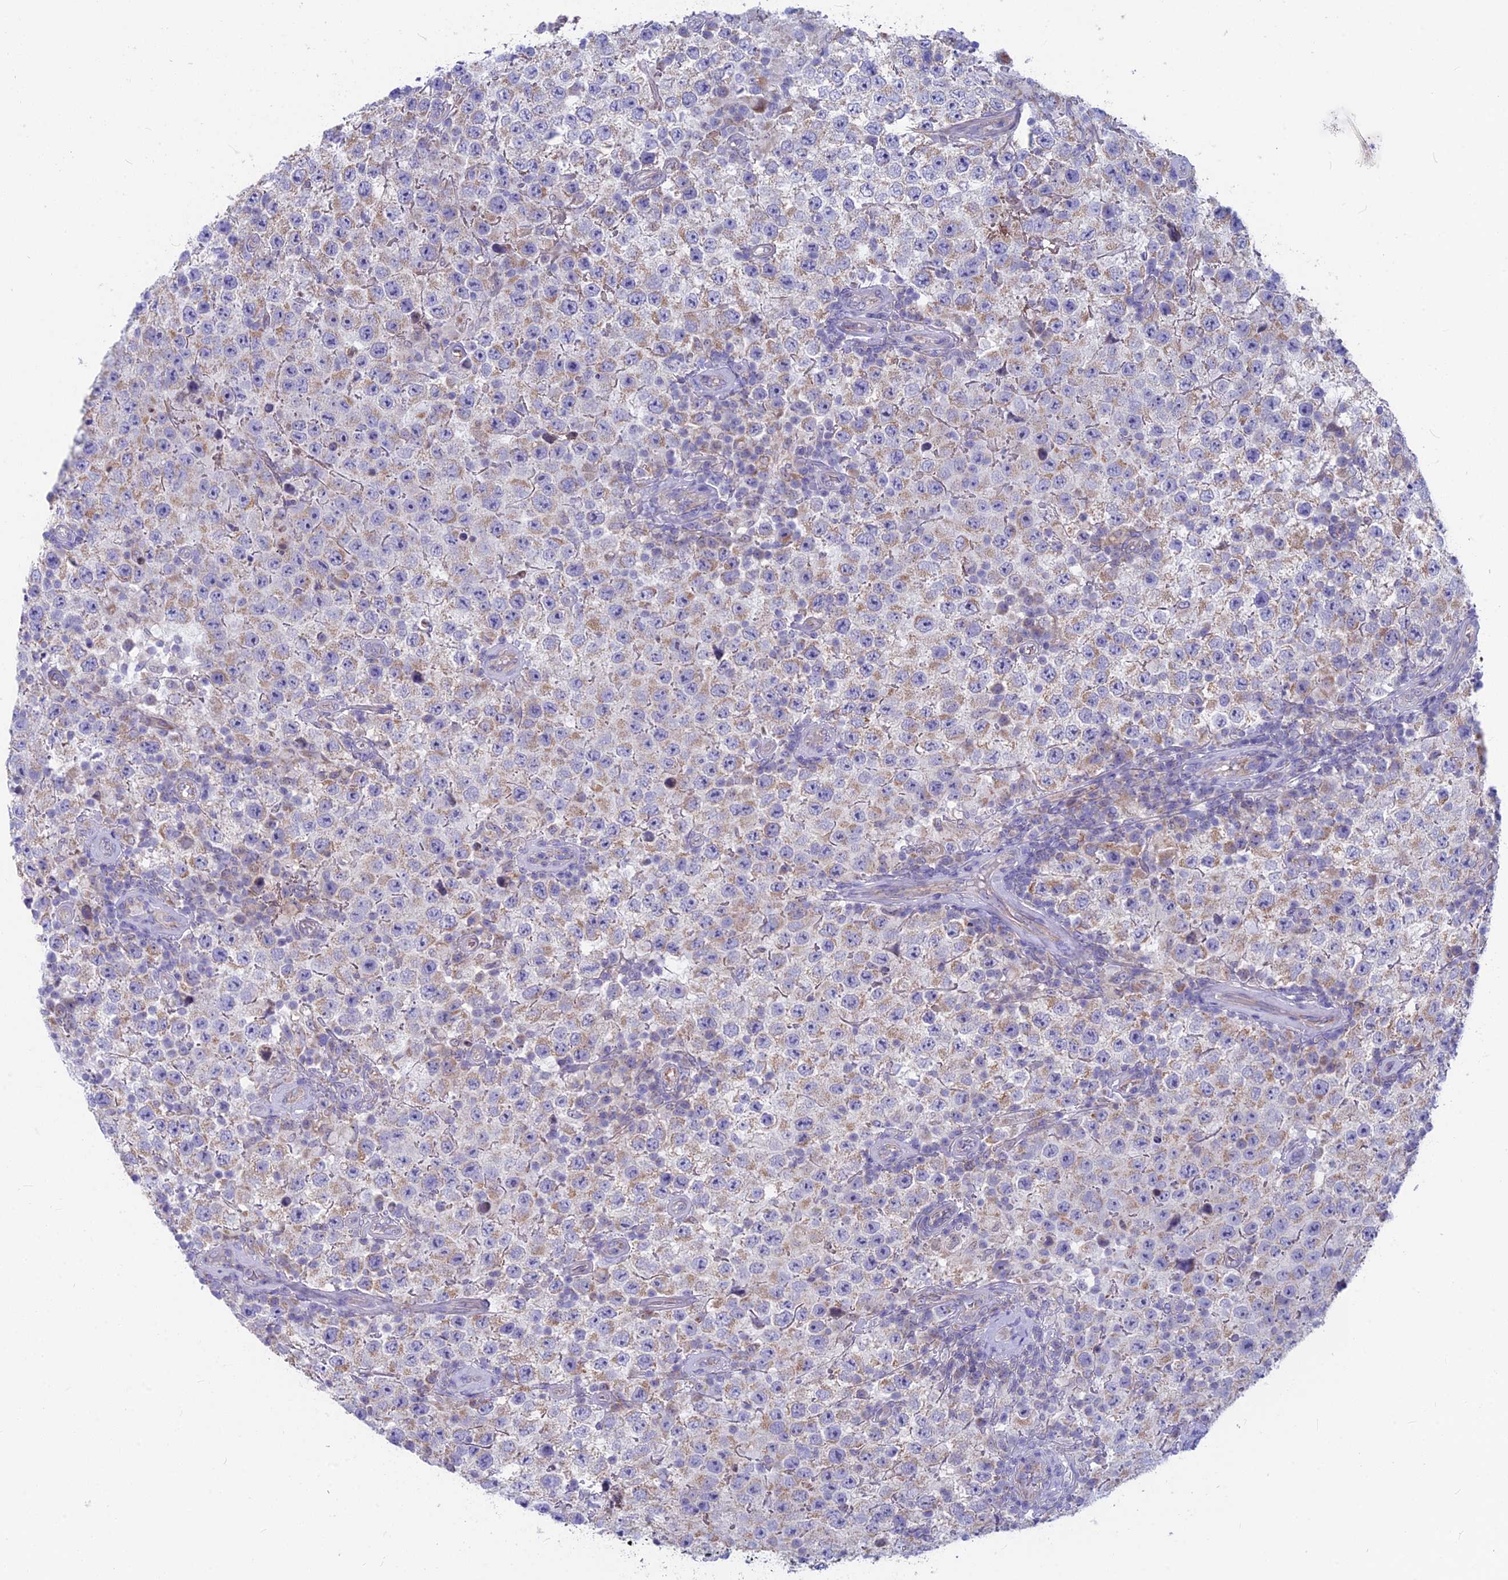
{"staining": {"intensity": "weak", "quantity": ">75%", "location": "cytoplasmic/membranous"}, "tissue": "testis cancer", "cell_type": "Tumor cells", "image_type": "cancer", "snomed": [{"axis": "morphology", "description": "Normal tissue, NOS"}, {"axis": "morphology", "description": "Urothelial carcinoma, High grade"}, {"axis": "morphology", "description": "Seminoma, NOS"}, {"axis": "morphology", "description": "Carcinoma, Embryonal, NOS"}, {"axis": "topography", "description": "Urinary bladder"}, {"axis": "topography", "description": "Testis"}], "caption": "Testis cancer tissue reveals weak cytoplasmic/membranous expression in about >75% of tumor cells, visualized by immunohistochemistry. The staining is performed using DAB brown chromogen to label protein expression. The nuclei are counter-stained blue using hematoxylin.", "gene": "PLAC9", "patient": {"sex": "male", "age": 41}}